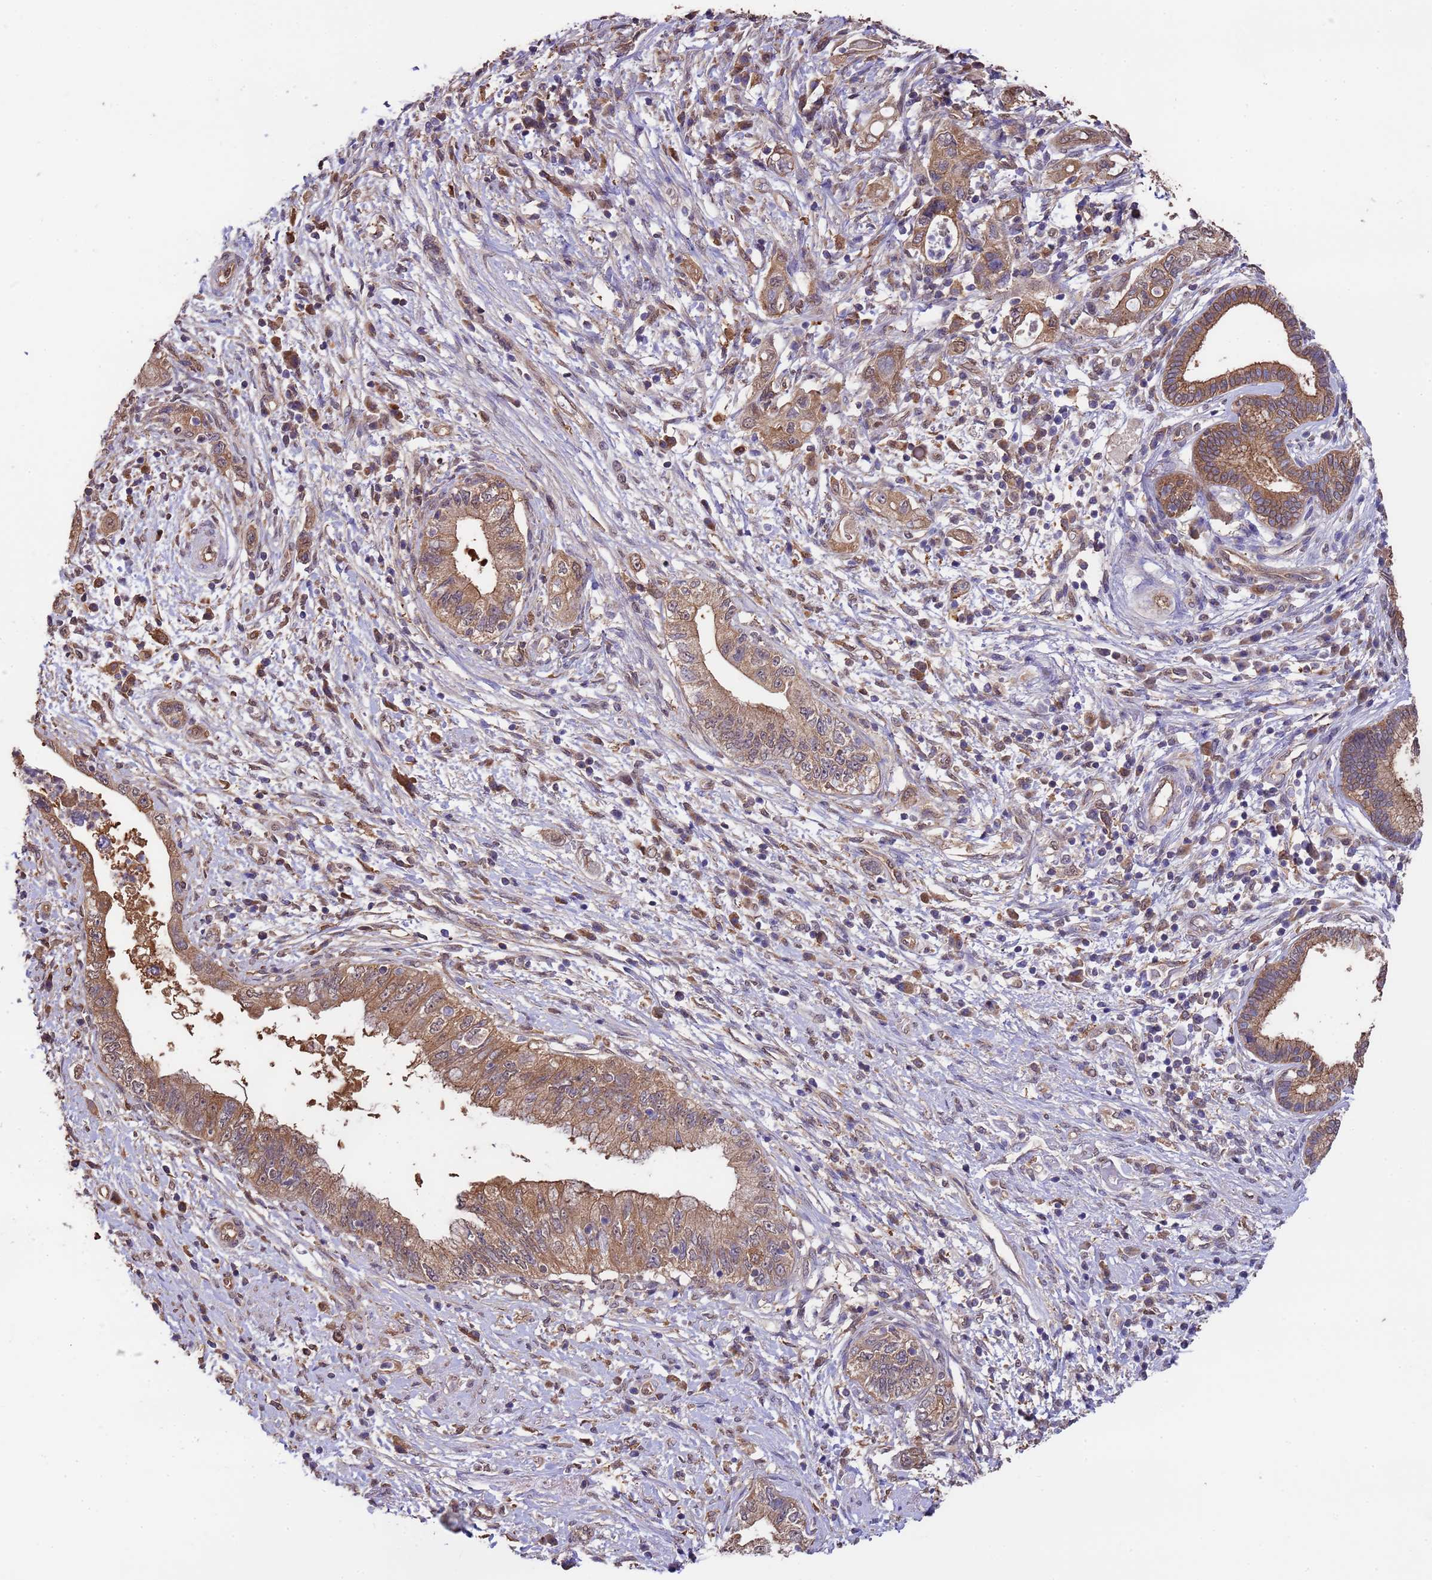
{"staining": {"intensity": "moderate", "quantity": ">75%", "location": "cytoplasmic/membranous"}, "tissue": "pancreatic cancer", "cell_type": "Tumor cells", "image_type": "cancer", "snomed": [{"axis": "morphology", "description": "Adenocarcinoma, NOS"}, {"axis": "topography", "description": "Pancreas"}], "caption": "Pancreatic cancer (adenocarcinoma) tissue shows moderate cytoplasmic/membranous expression in approximately >75% of tumor cells, visualized by immunohistochemistry.", "gene": "NPHP1", "patient": {"sex": "female", "age": 73}}